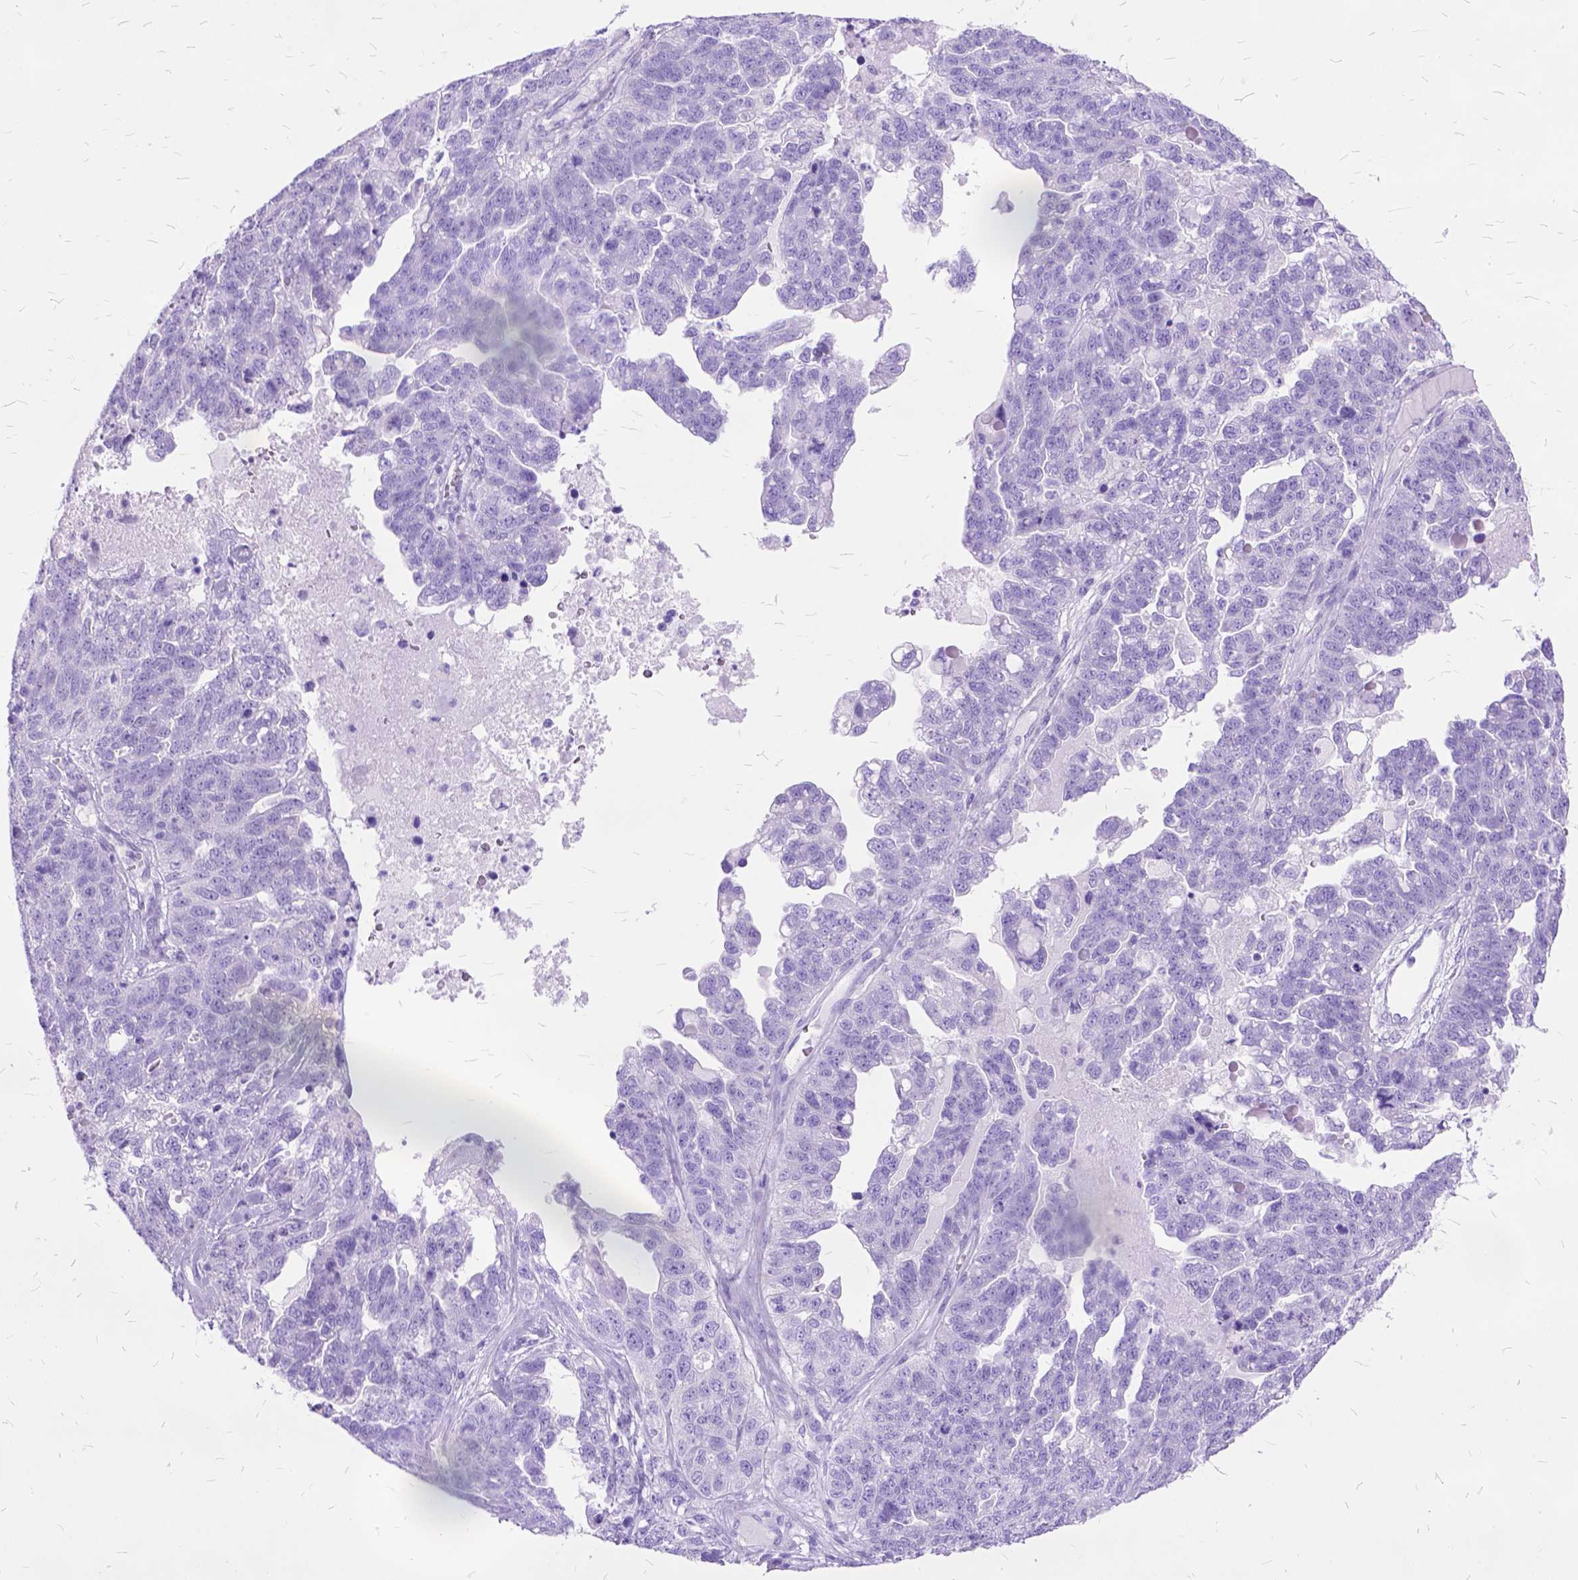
{"staining": {"intensity": "negative", "quantity": "none", "location": "none"}, "tissue": "ovarian cancer", "cell_type": "Tumor cells", "image_type": "cancer", "snomed": [{"axis": "morphology", "description": "Cystadenocarcinoma, serous, NOS"}, {"axis": "topography", "description": "Ovary"}], "caption": "Tumor cells show no significant expression in ovarian serous cystadenocarcinoma.", "gene": "DNAH2", "patient": {"sex": "female", "age": 71}}